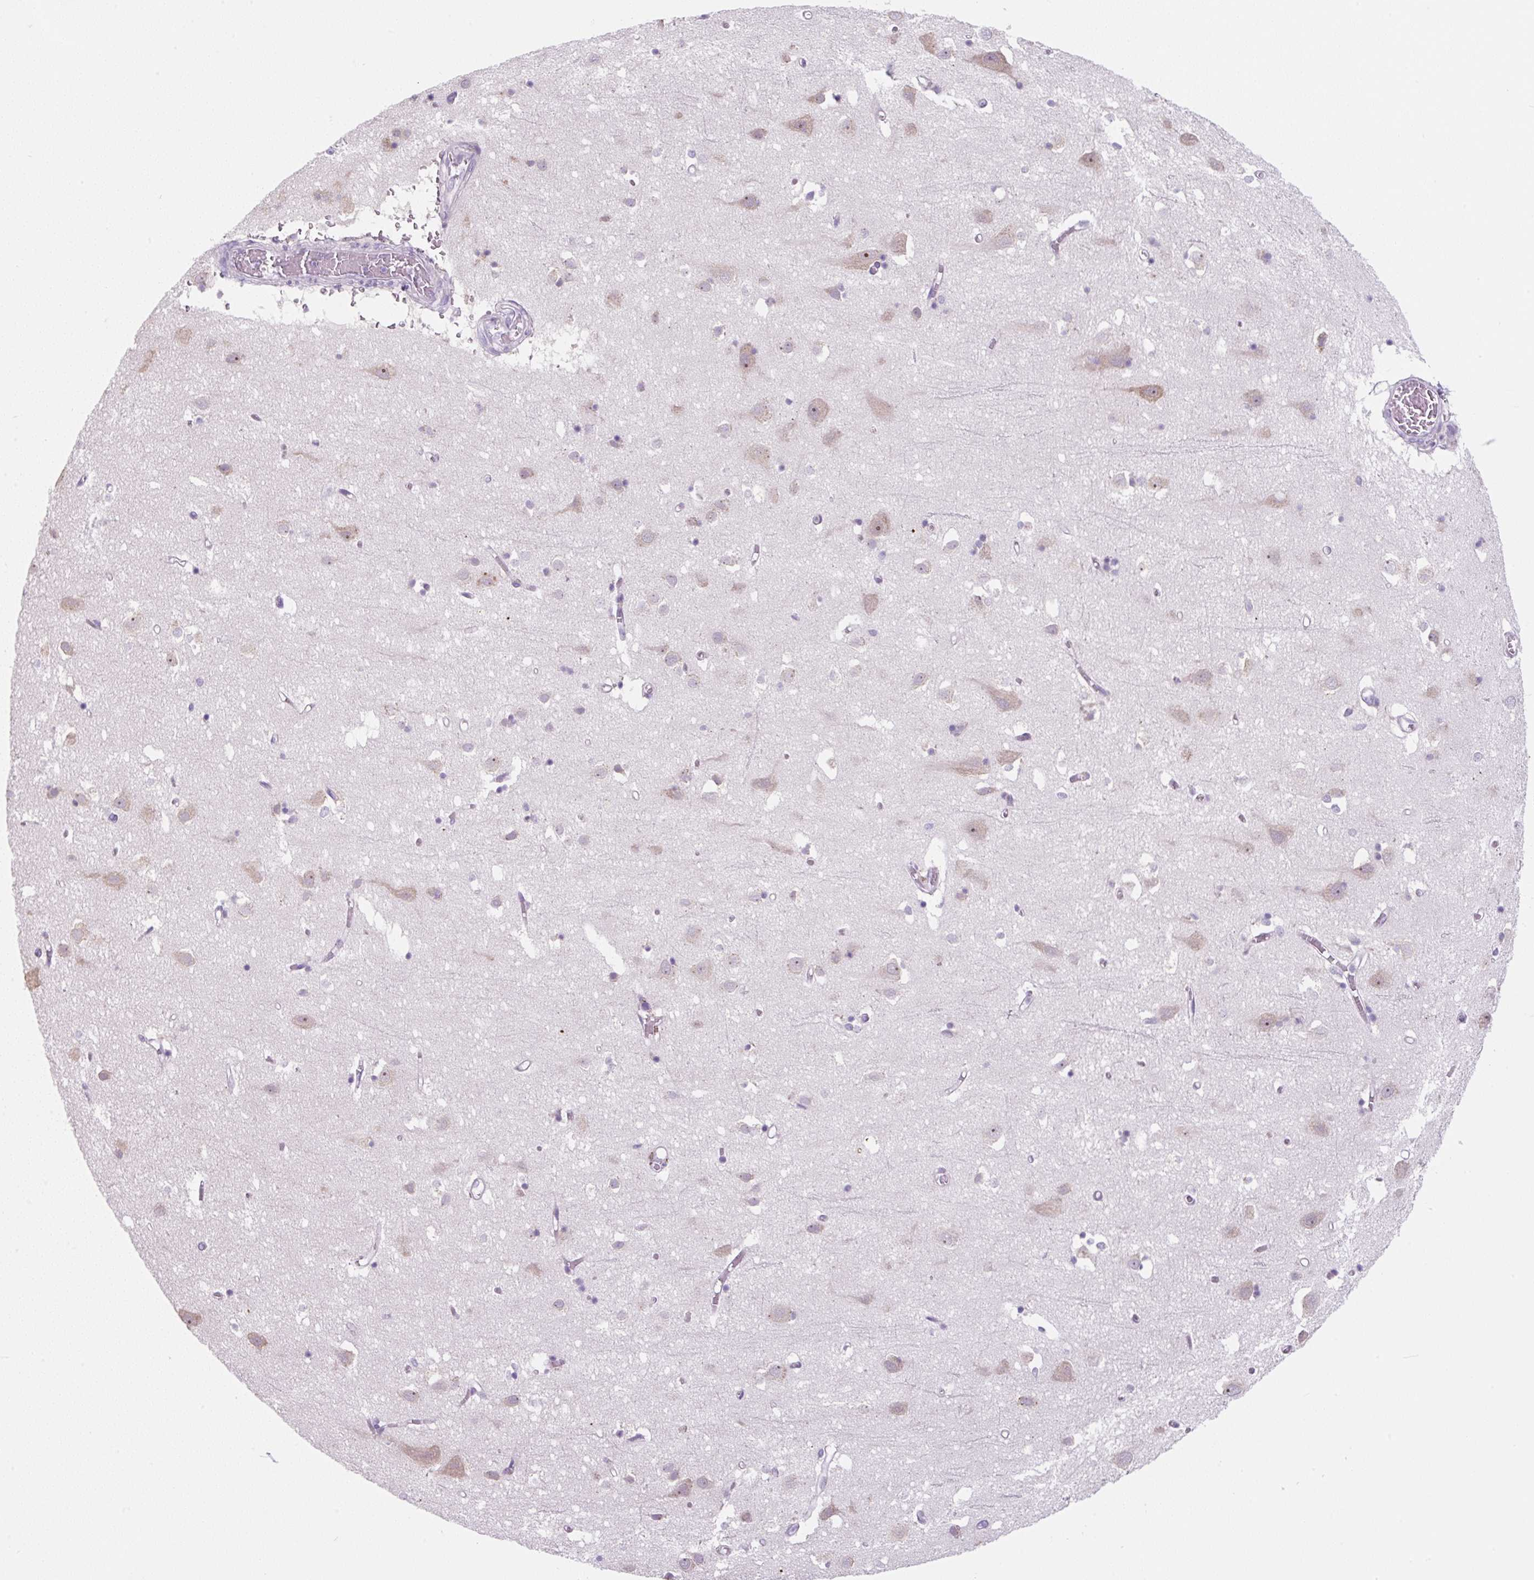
{"staining": {"intensity": "negative", "quantity": "none", "location": "none"}, "tissue": "cerebral cortex", "cell_type": "Endothelial cells", "image_type": "normal", "snomed": [{"axis": "morphology", "description": "Normal tissue, NOS"}, {"axis": "topography", "description": "Cerebral cortex"}], "caption": "This photomicrograph is of unremarkable cerebral cortex stained with immunohistochemistry (IHC) to label a protein in brown with the nuclei are counter-stained blue. There is no expression in endothelial cells. (DAB (3,3'-diaminobenzidine) immunohistochemistry (IHC) visualized using brightfield microscopy, high magnification).", "gene": "FZD5", "patient": {"sex": "male", "age": 70}}